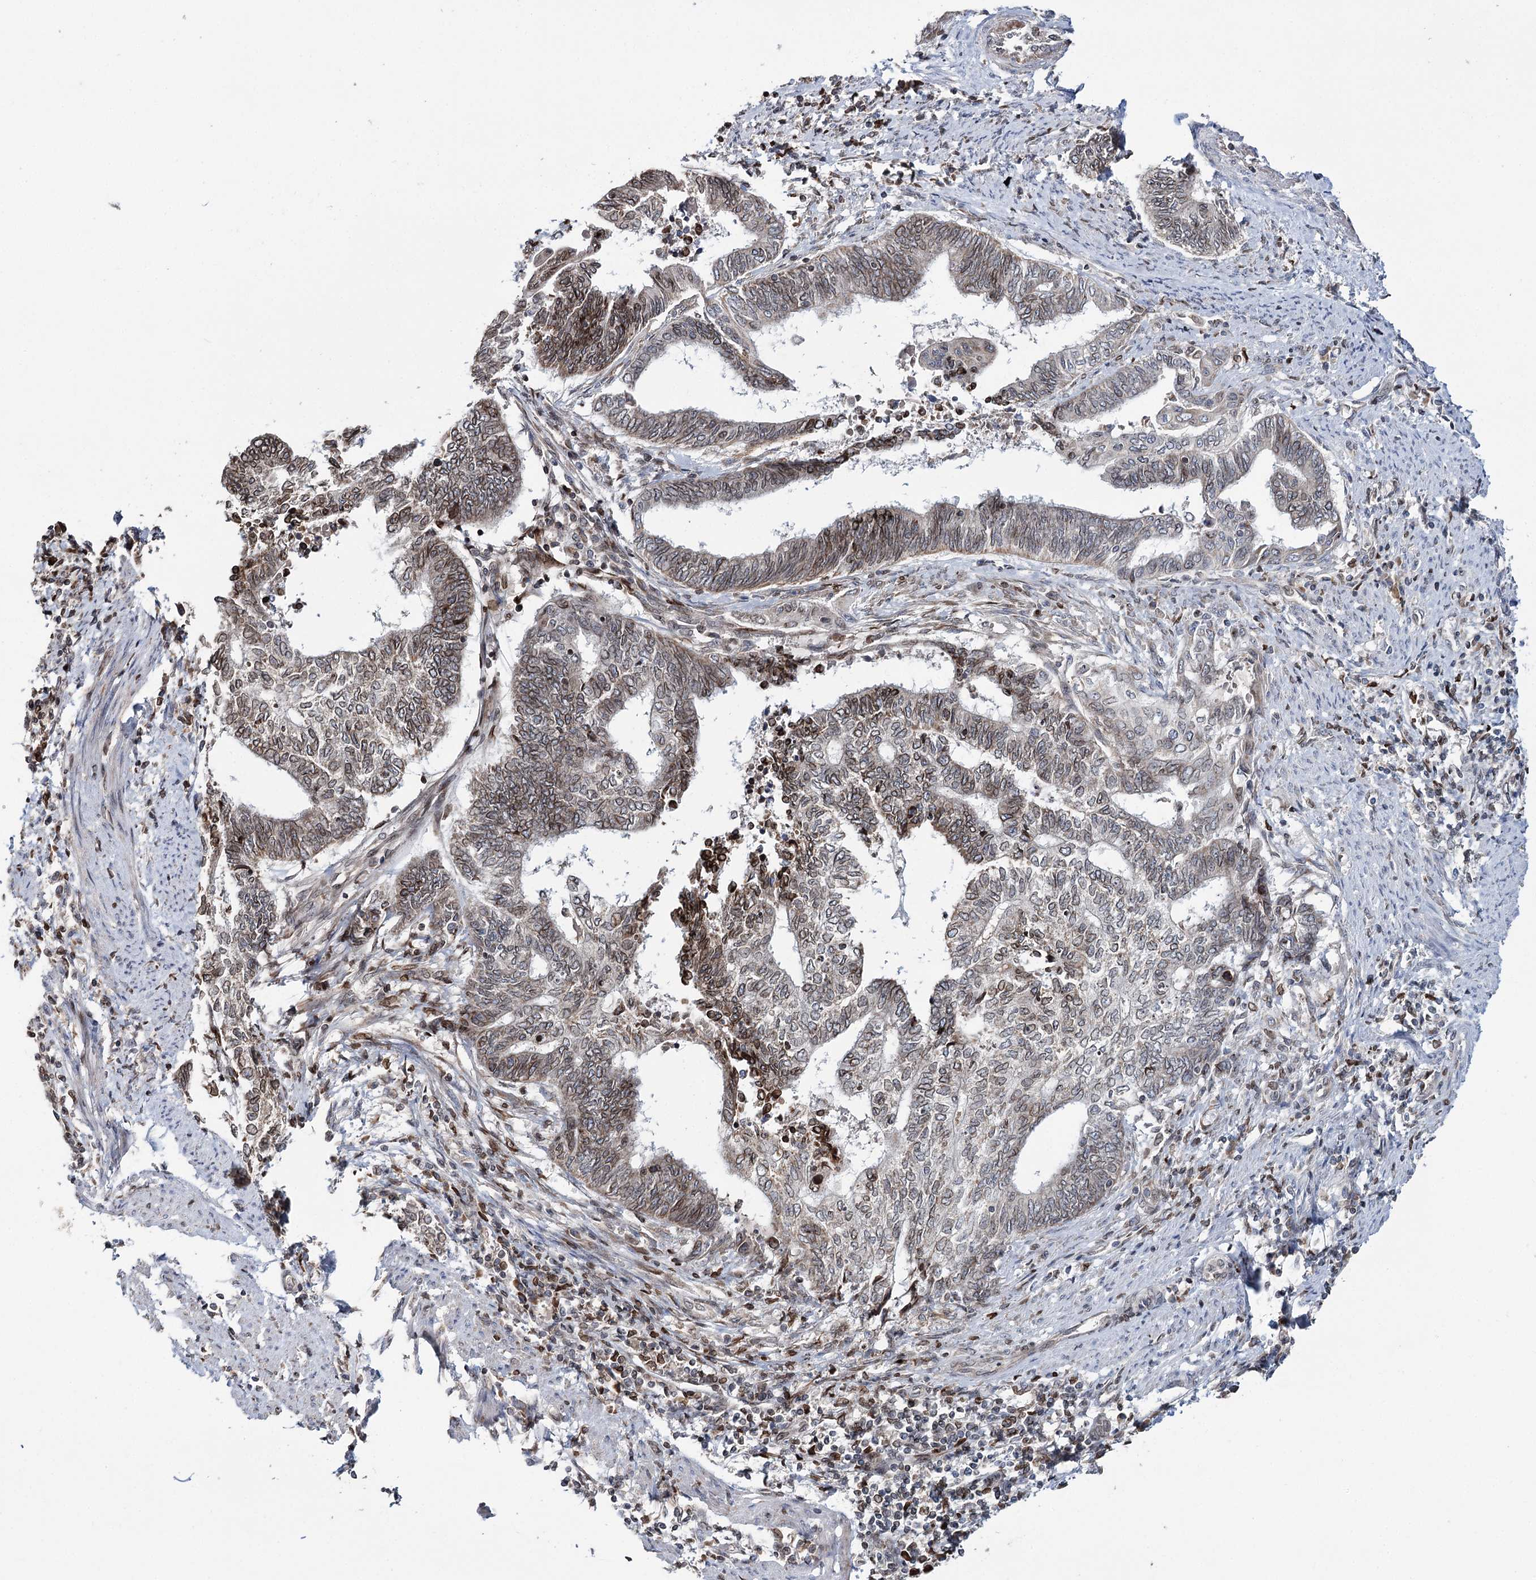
{"staining": {"intensity": "moderate", "quantity": "25%-75%", "location": "cytoplasmic/membranous,nuclear"}, "tissue": "endometrial cancer", "cell_type": "Tumor cells", "image_type": "cancer", "snomed": [{"axis": "morphology", "description": "Adenocarcinoma, NOS"}, {"axis": "topography", "description": "Uterus"}, {"axis": "topography", "description": "Endometrium"}], "caption": "Brown immunohistochemical staining in endometrial cancer (adenocarcinoma) reveals moderate cytoplasmic/membranous and nuclear expression in about 25%-75% of tumor cells. (DAB (3,3'-diaminobenzidine) IHC with brightfield microscopy, high magnification).", "gene": "CFAP46", "patient": {"sex": "female", "age": 70}}